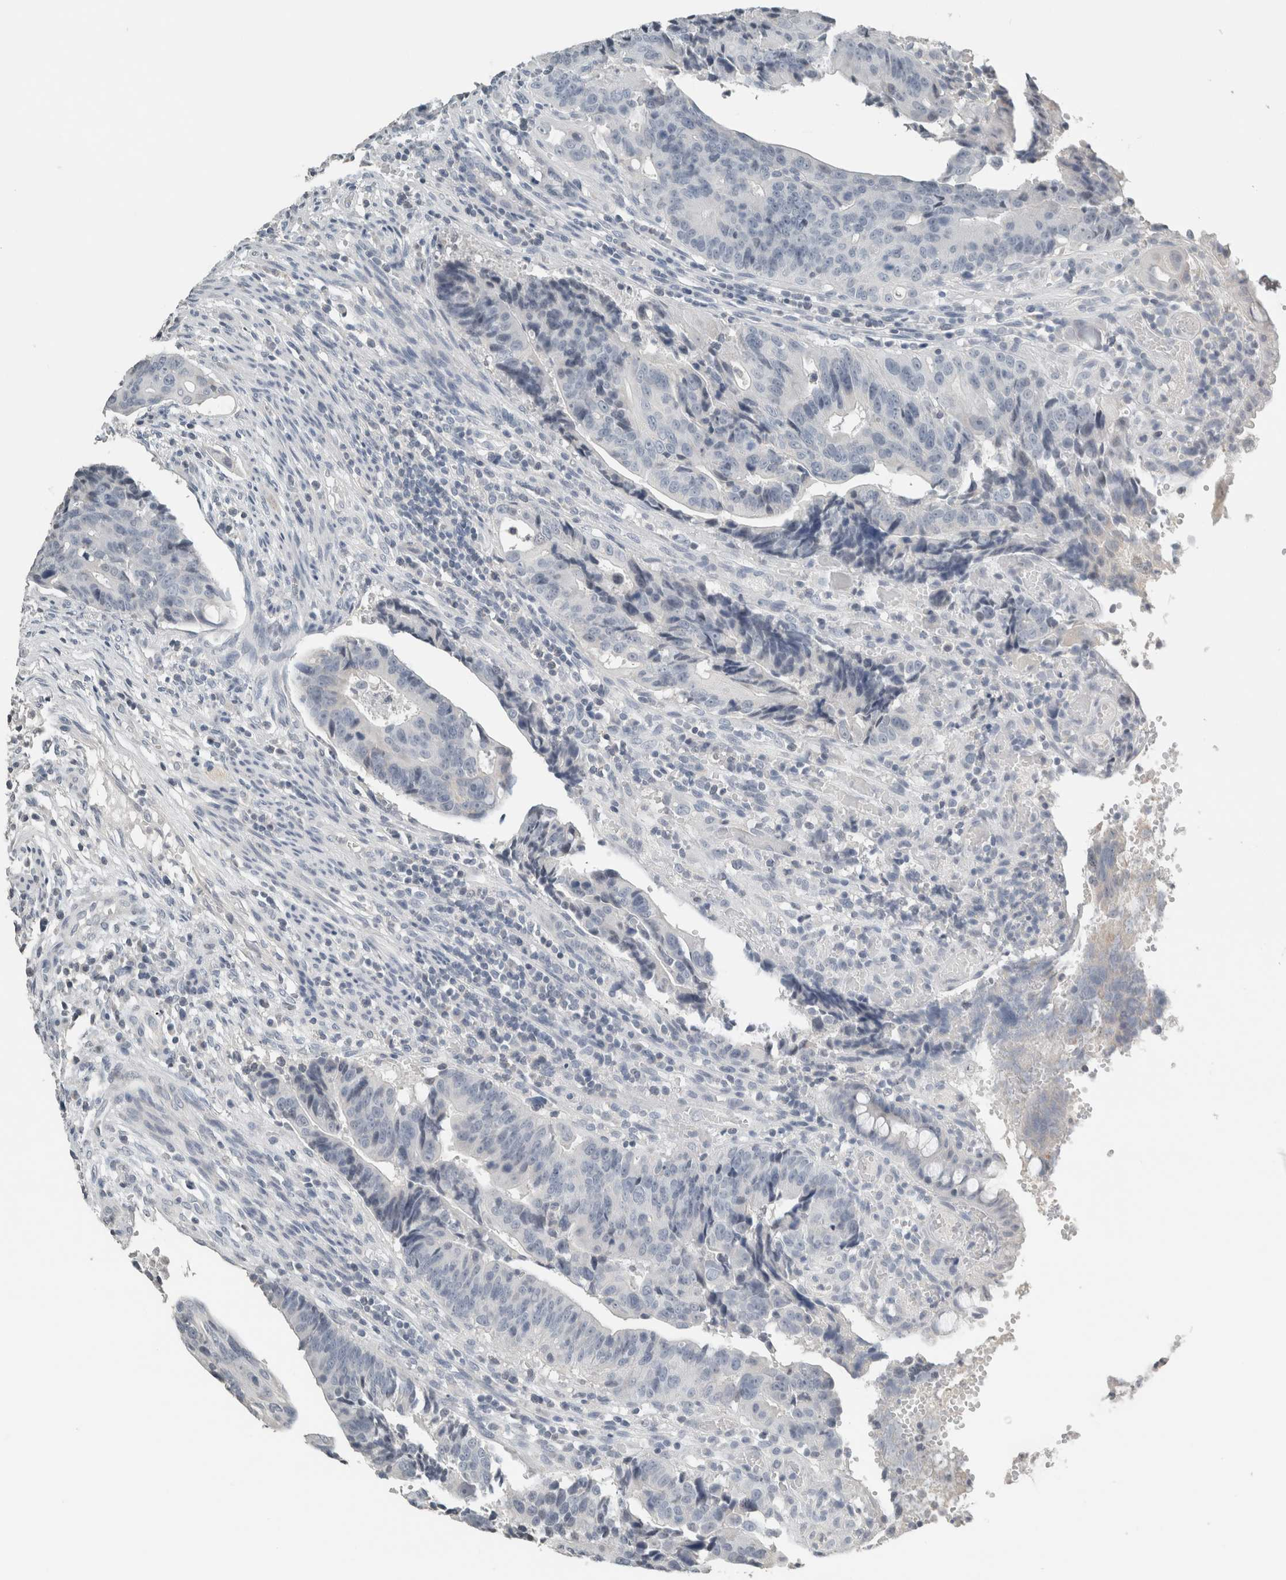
{"staining": {"intensity": "negative", "quantity": "none", "location": "none"}, "tissue": "colorectal cancer", "cell_type": "Tumor cells", "image_type": "cancer", "snomed": [{"axis": "morphology", "description": "Adenocarcinoma, NOS"}, {"axis": "topography", "description": "Colon"}], "caption": "Colorectal cancer (adenocarcinoma) was stained to show a protein in brown. There is no significant staining in tumor cells.", "gene": "CRAT", "patient": {"sex": "female", "age": 57}}